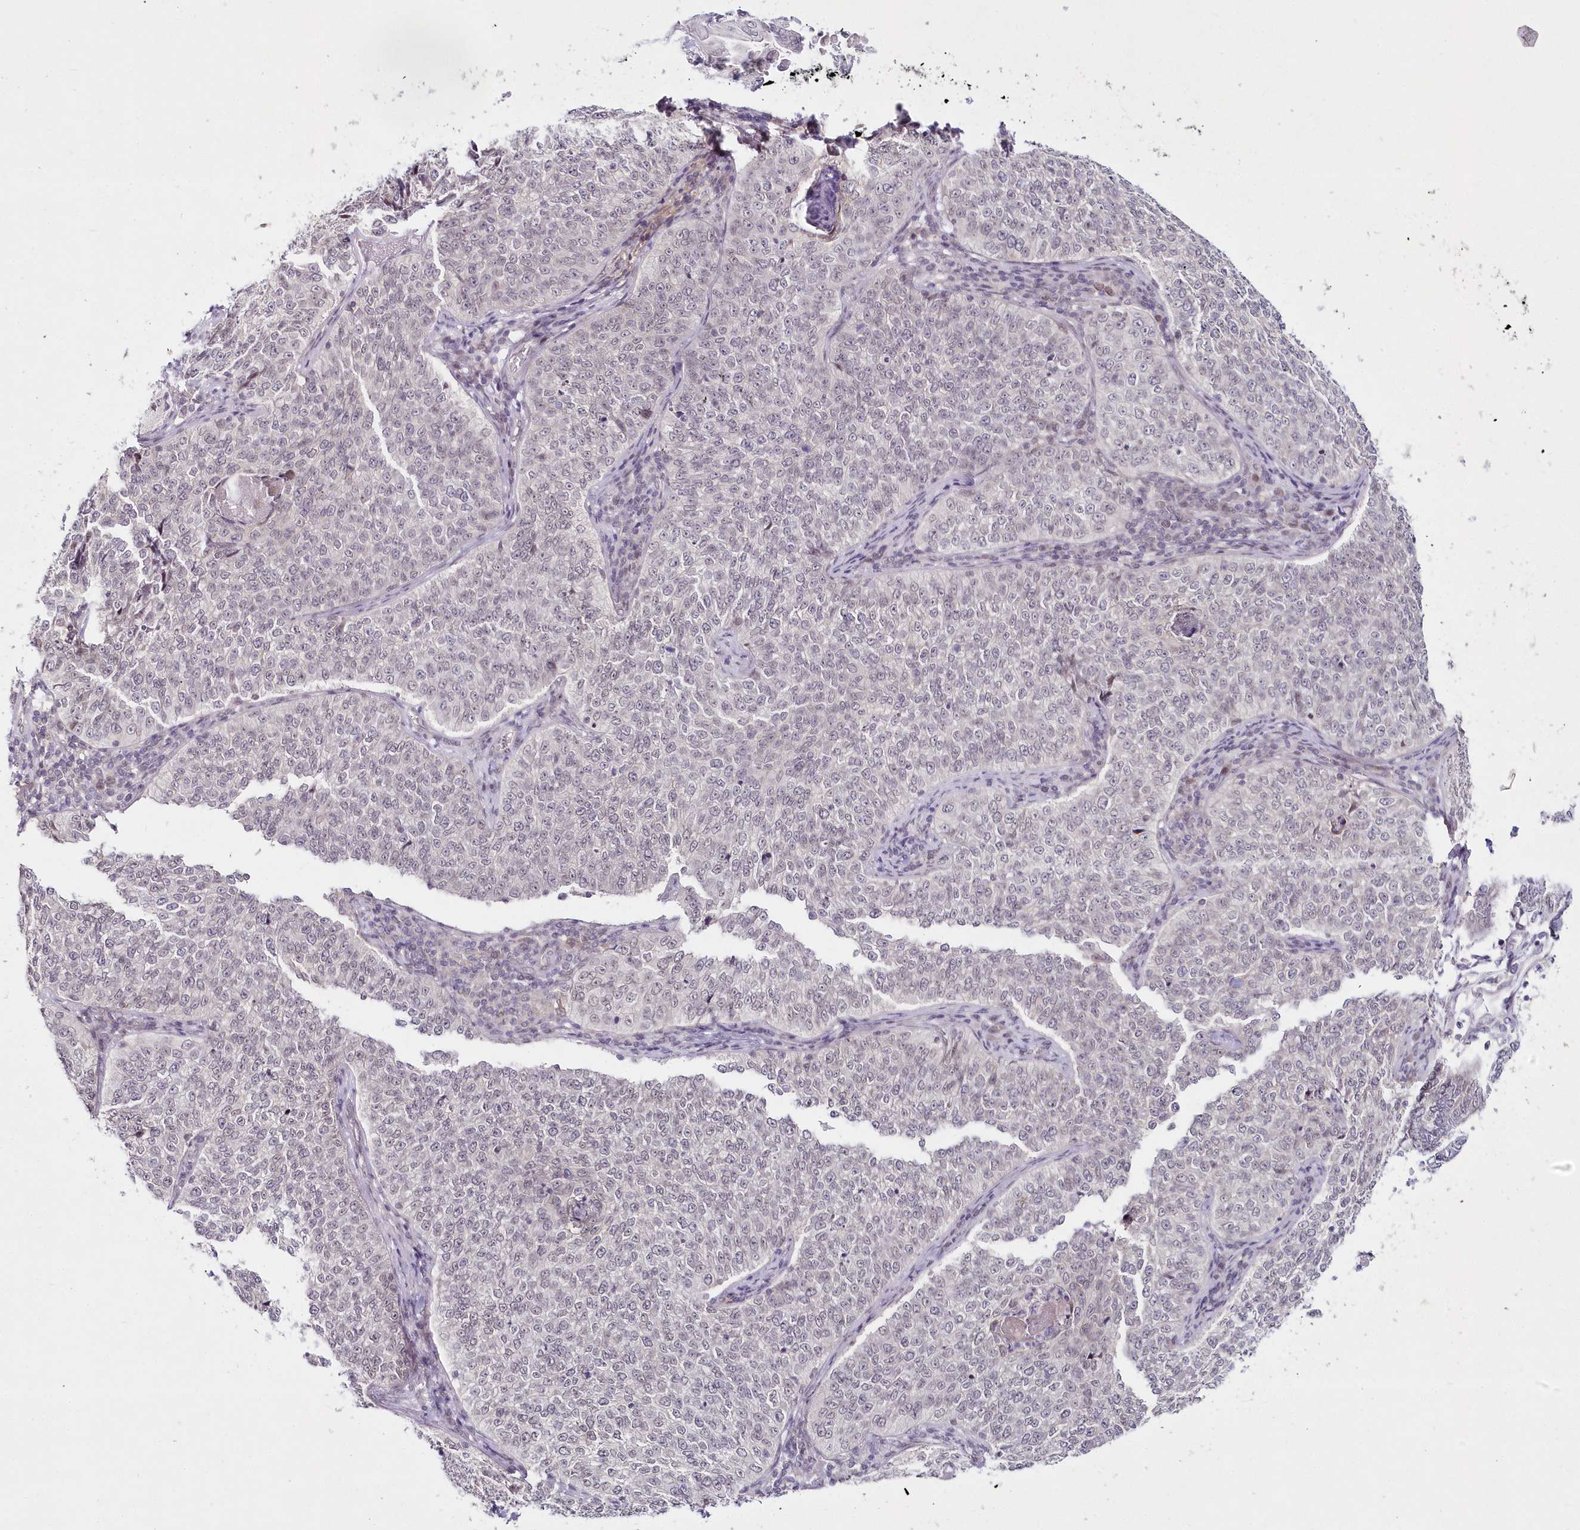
{"staining": {"intensity": "weak", "quantity": "<25%", "location": "nuclear"}, "tissue": "cervical cancer", "cell_type": "Tumor cells", "image_type": "cancer", "snomed": [{"axis": "morphology", "description": "Squamous cell carcinoma, NOS"}, {"axis": "topography", "description": "Cervix"}], "caption": "Protein analysis of squamous cell carcinoma (cervical) shows no significant positivity in tumor cells. (DAB (3,3'-diaminobenzidine) immunohistochemistry visualized using brightfield microscopy, high magnification).", "gene": "HYCC2", "patient": {"sex": "female", "age": 35}}